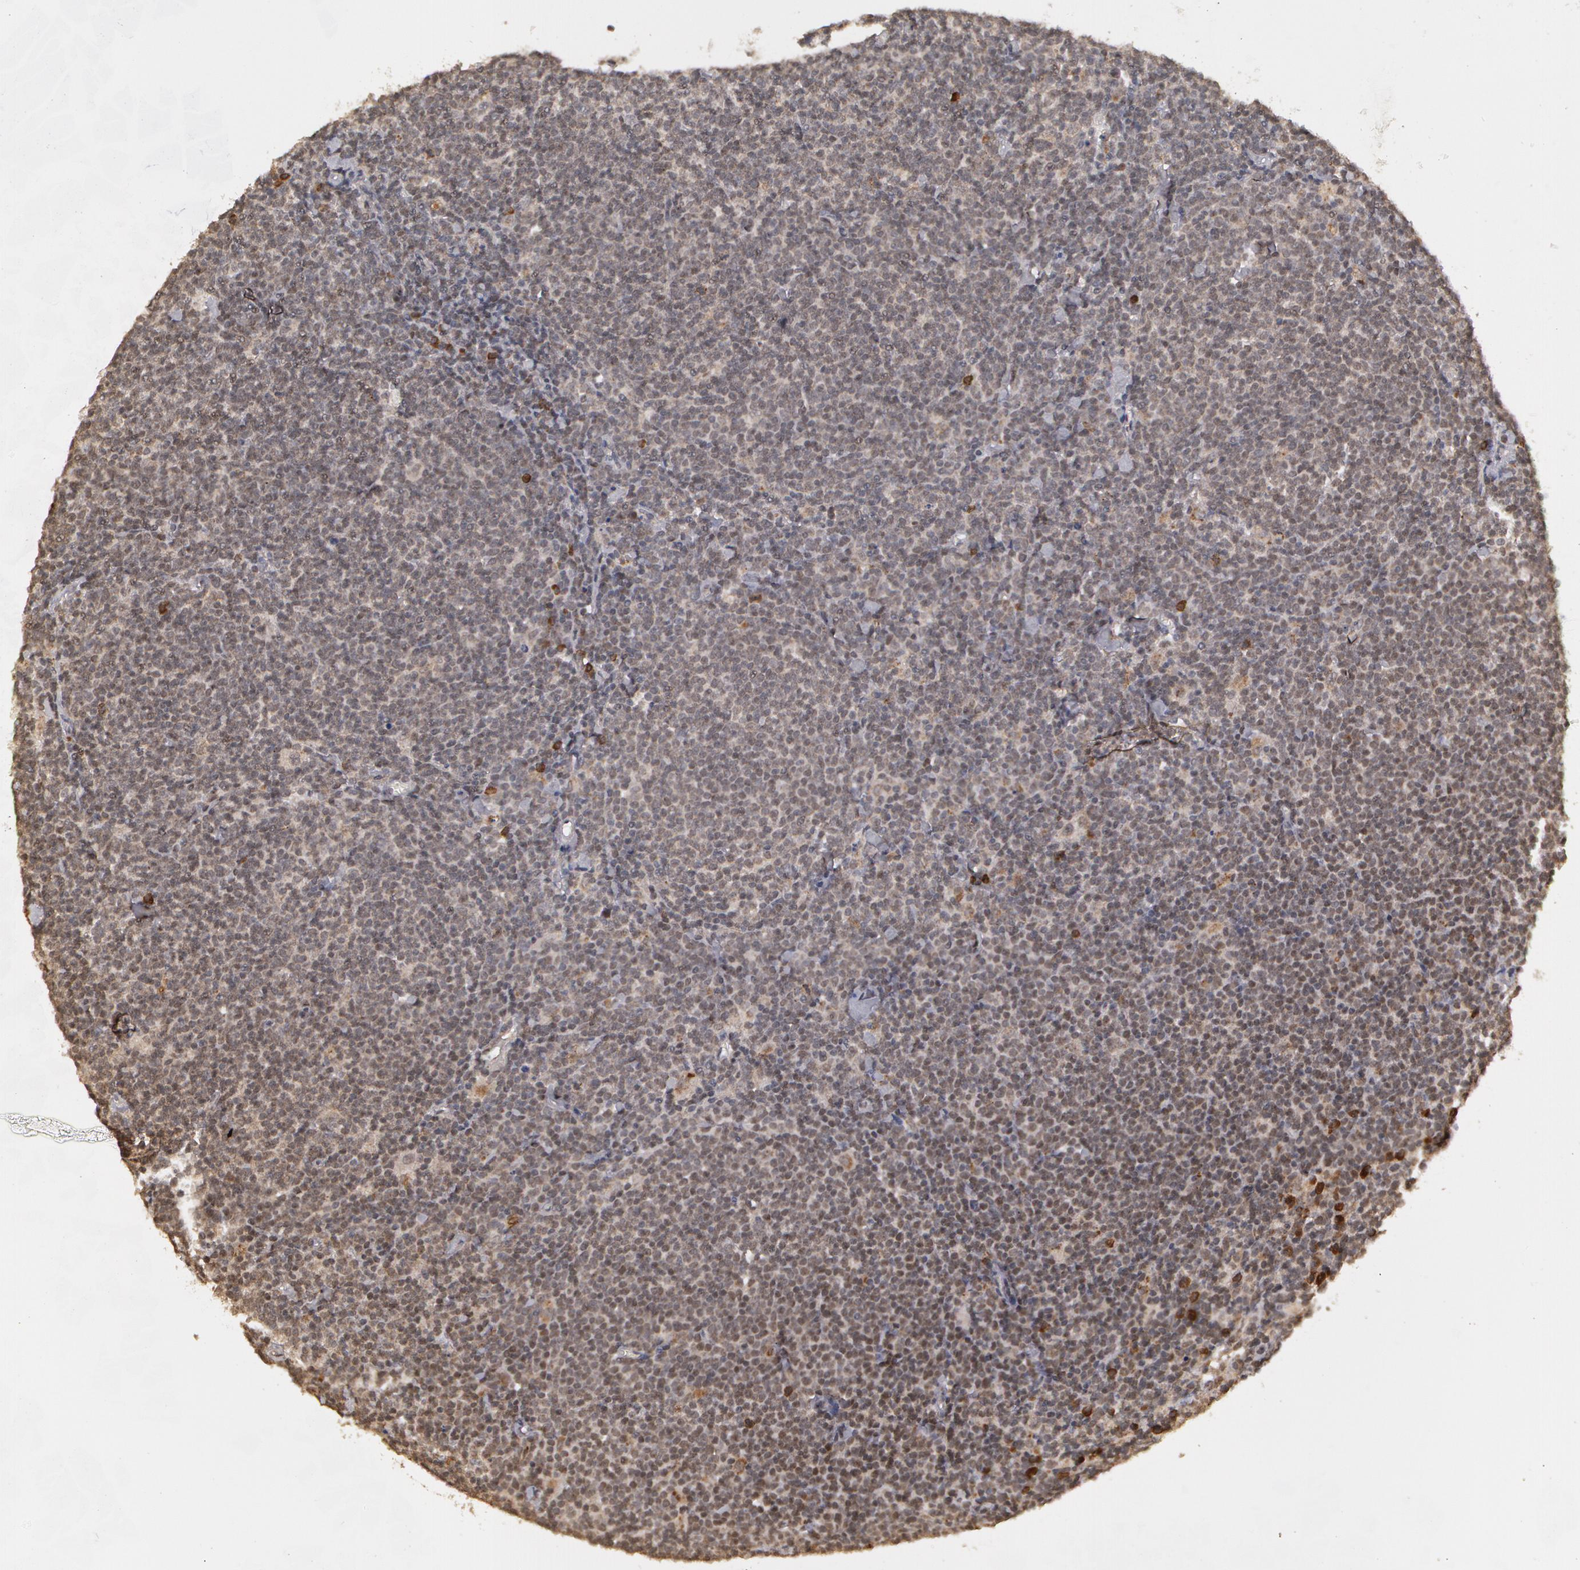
{"staining": {"intensity": "strong", "quantity": "<25%", "location": "nuclear"}, "tissue": "lymphoma", "cell_type": "Tumor cells", "image_type": "cancer", "snomed": [{"axis": "morphology", "description": "Malignant lymphoma, non-Hodgkin's type, Low grade"}, {"axis": "topography", "description": "Lymph node"}], "caption": "Immunohistochemical staining of human low-grade malignant lymphoma, non-Hodgkin's type shows medium levels of strong nuclear protein staining in about <25% of tumor cells.", "gene": "GLIS1", "patient": {"sex": "male", "age": 65}}